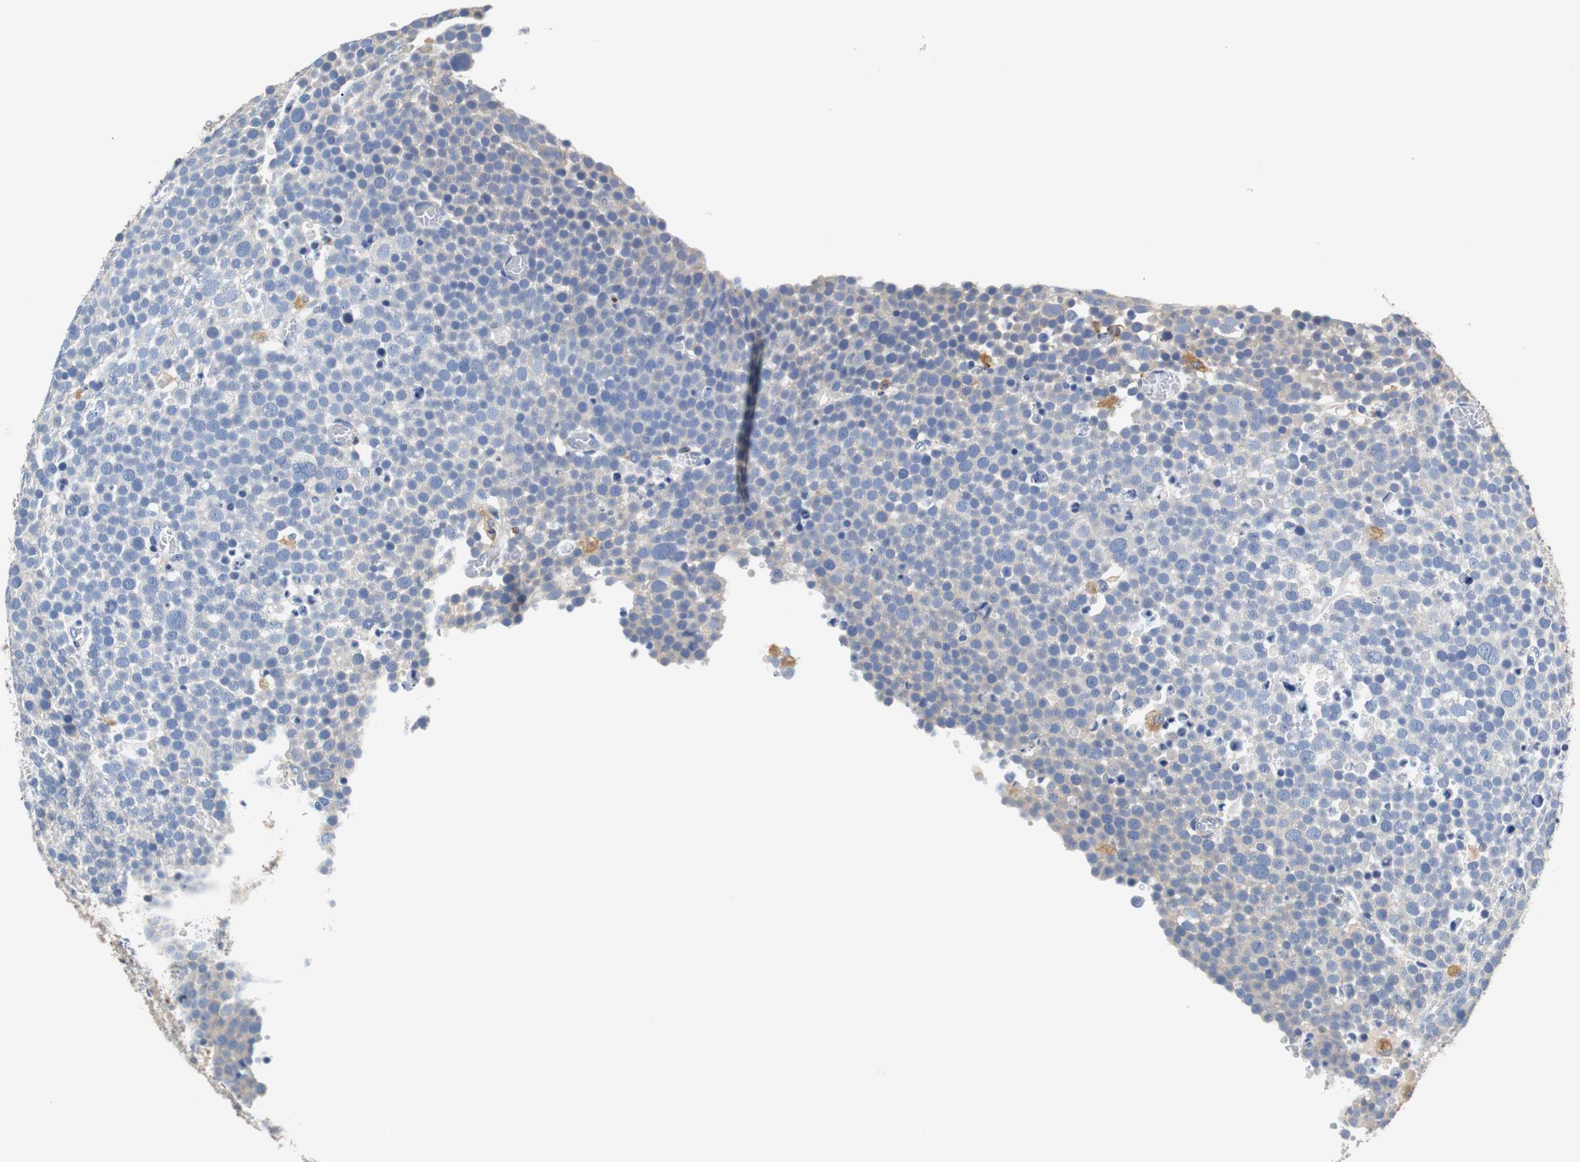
{"staining": {"intensity": "negative", "quantity": "none", "location": "none"}, "tissue": "testis cancer", "cell_type": "Tumor cells", "image_type": "cancer", "snomed": [{"axis": "morphology", "description": "Seminoma, NOS"}, {"axis": "topography", "description": "Testis"}], "caption": "The immunohistochemistry (IHC) histopathology image has no significant expression in tumor cells of testis cancer (seminoma) tissue.", "gene": "VAMP8", "patient": {"sex": "male", "age": 71}}